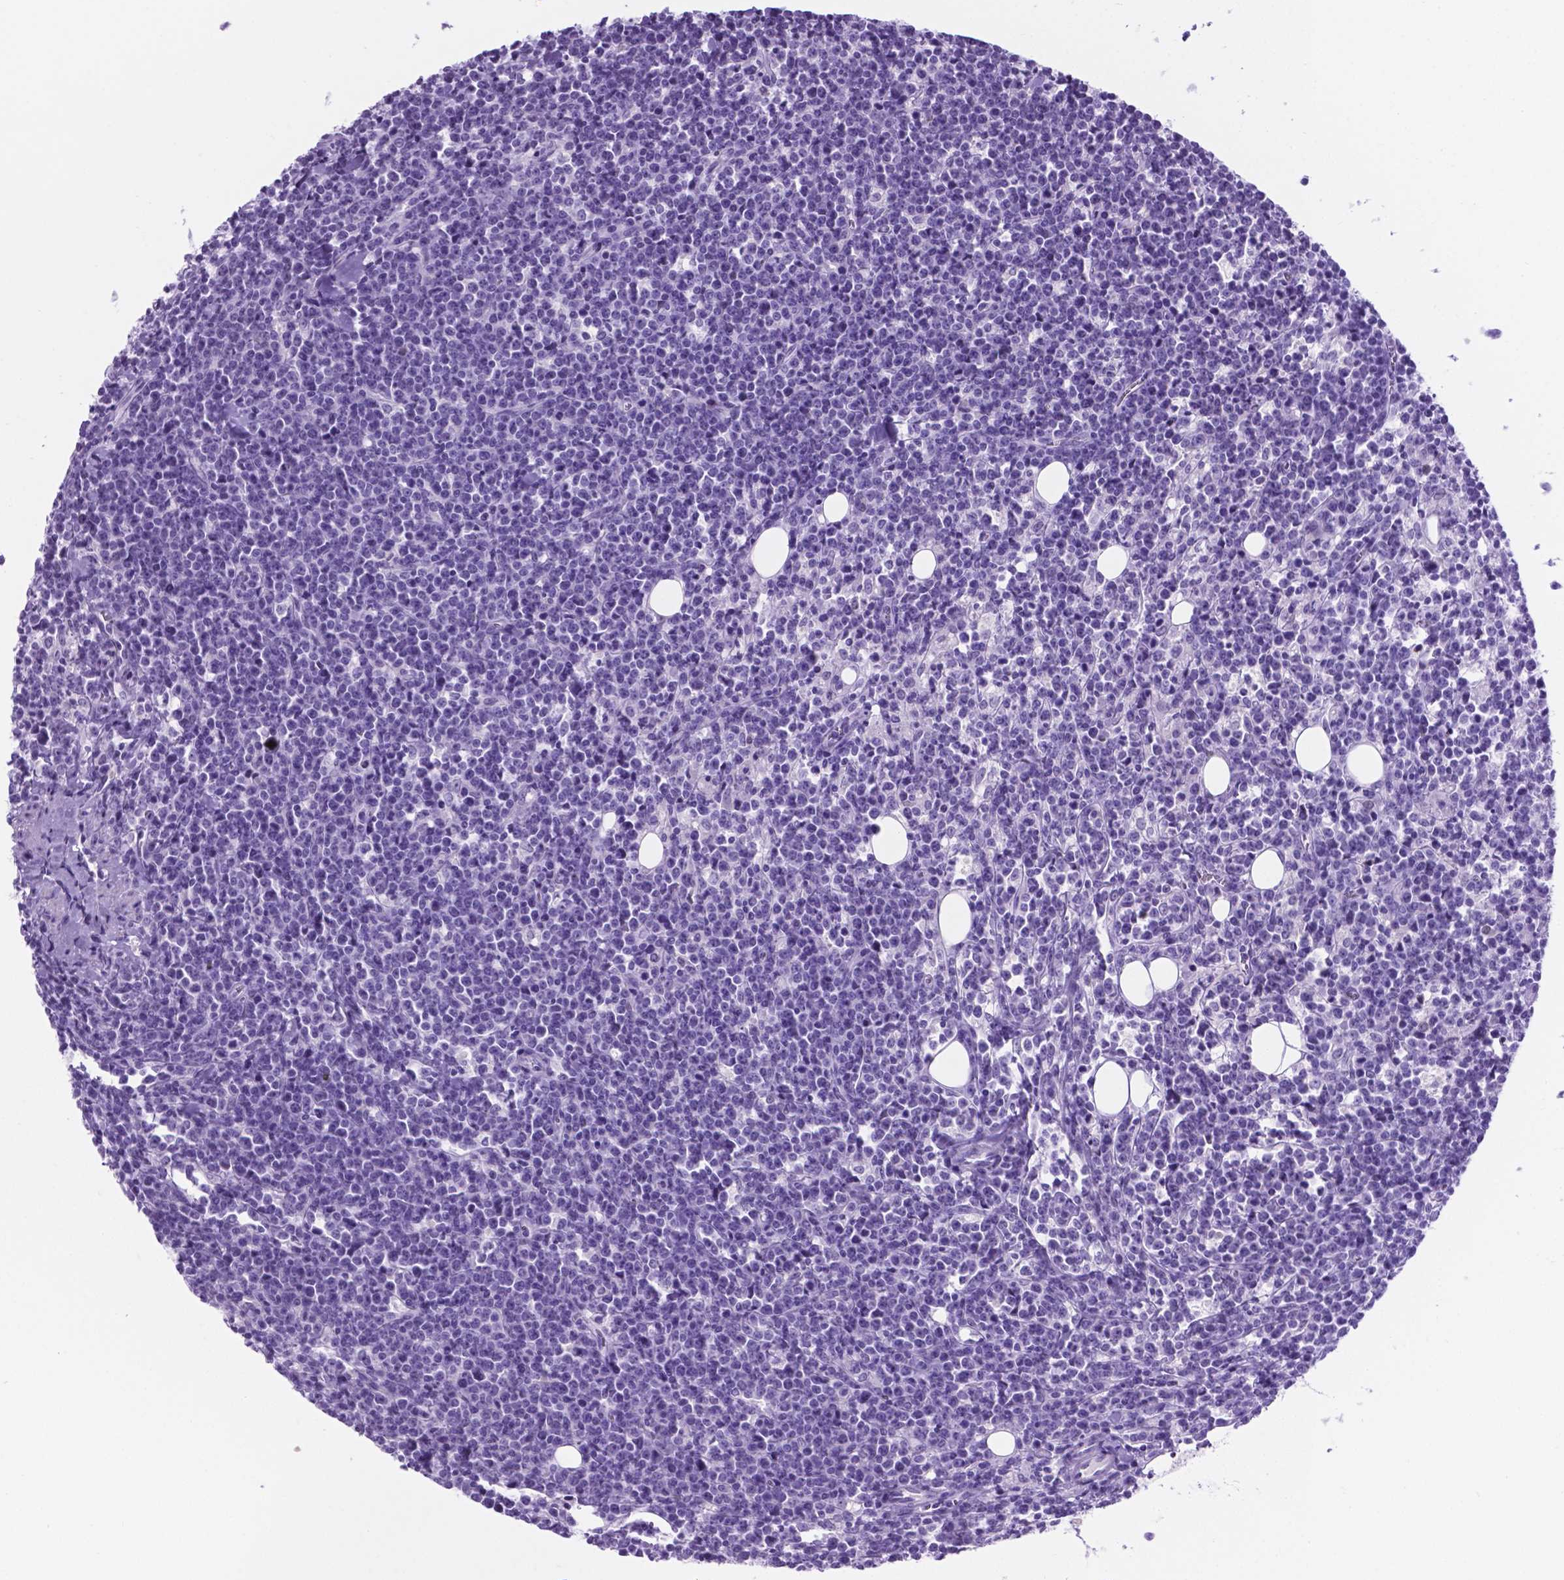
{"staining": {"intensity": "negative", "quantity": "none", "location": "none"}, "tissue": "lymphoma", "cell_type": "Tumor cells", "image_type": "cancer", "snomed": [{"axis": "morphology", "description": "Malignant lymphoma, non-Hodgkin's type, High grade"}, {"axis": "topography", "description": "Small intestine"}], "caption": "High power microscopy photomicrograph of an IHC image of lymphoma, revealing no significant positivity in tumor cells.", "gene": "C17orf107", "patient": {"sex": "female", "age": 56}}